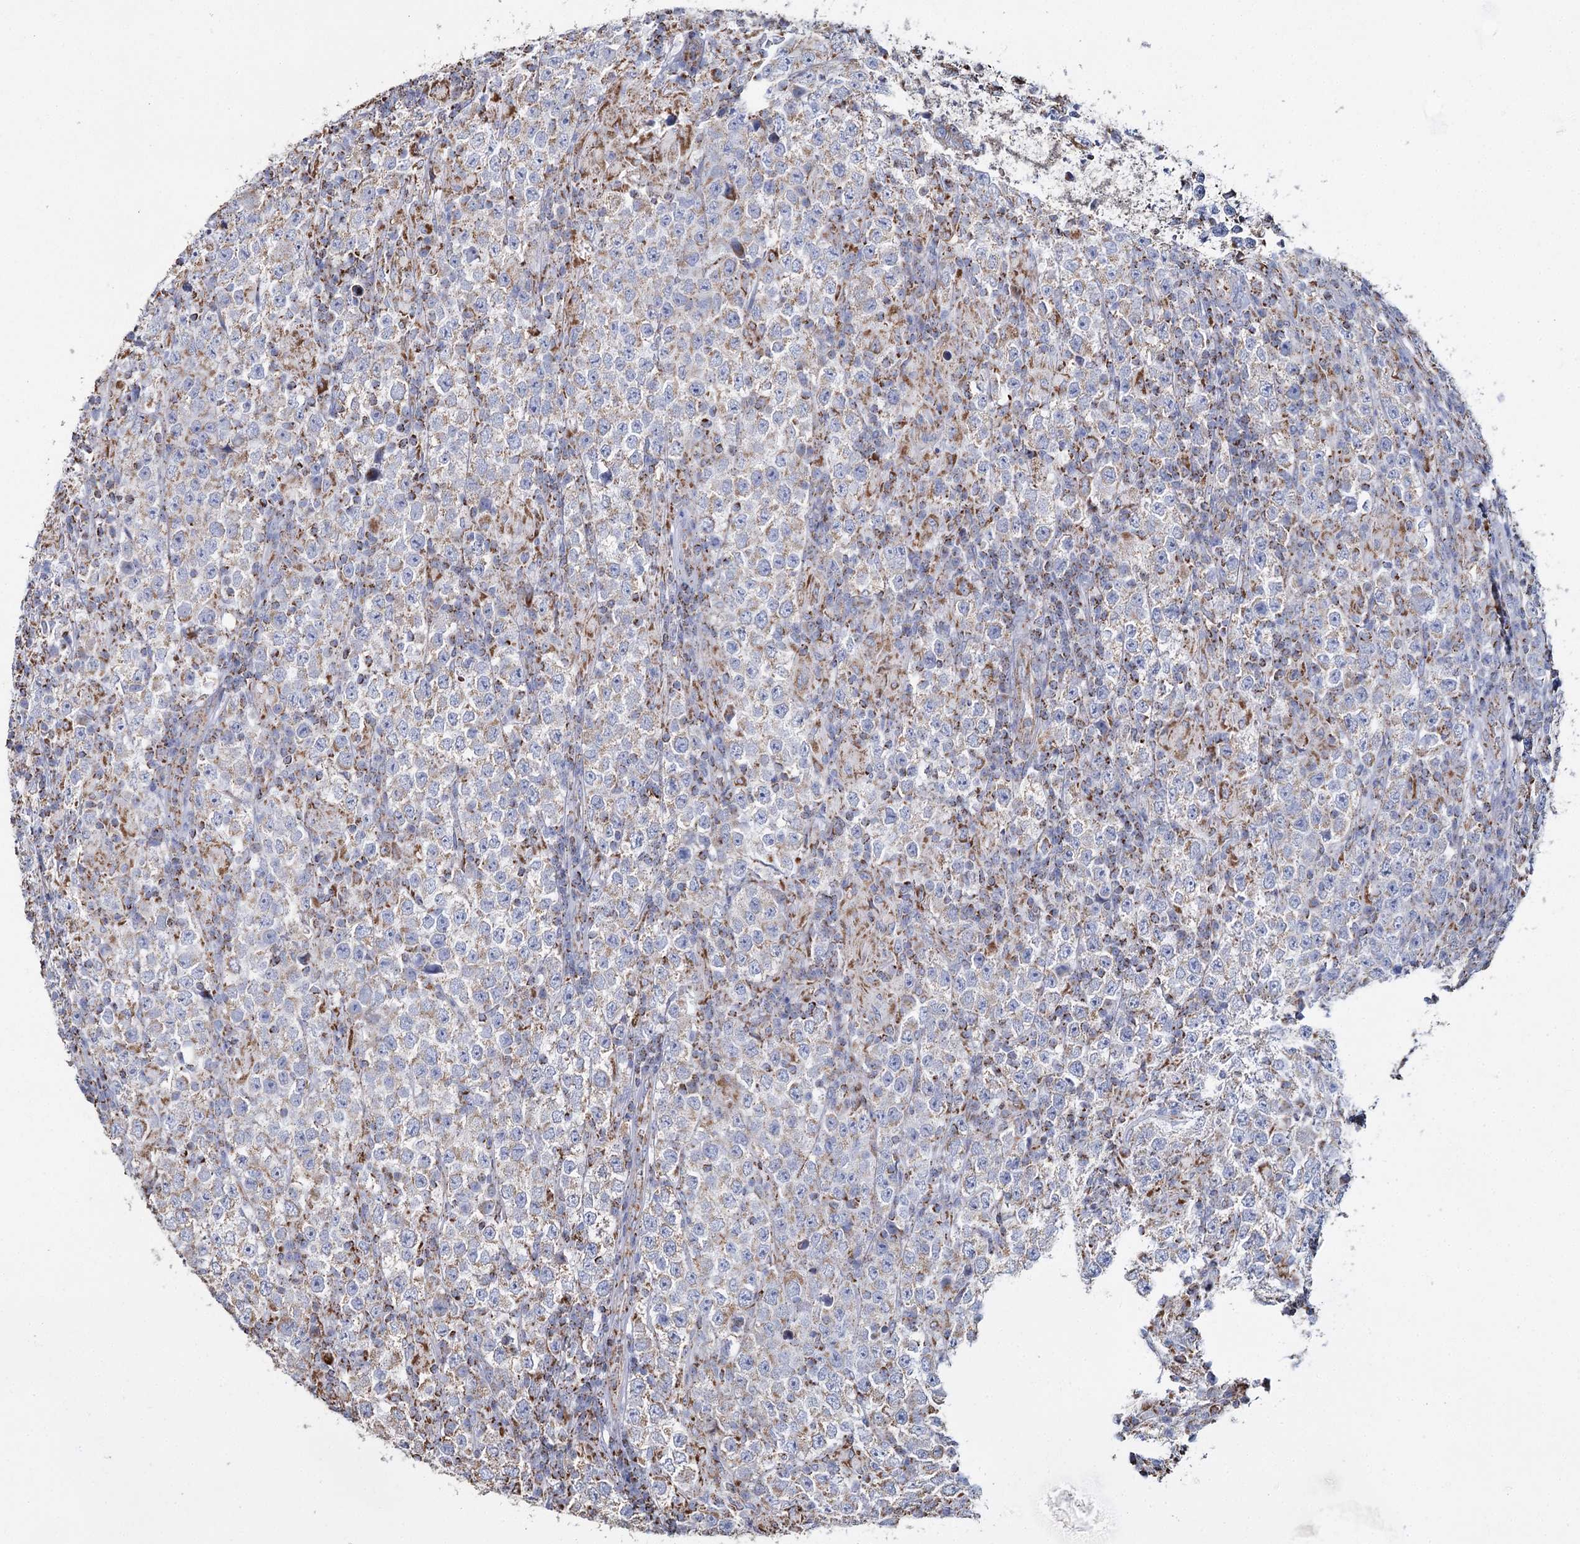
{"staining": {"intensity": "negative", "quantity": "none", "location": "none"}, "tissue": "testis cancer", "cell_type": "Tumor cells", "image_type": "cancer", "snomed": [{"axis": "morphology", "description": "Normal tissue, NOS"}, {"axis": "morphology", "description": "Urothelial carcinoma, High grade"}, {"axis": "morphology", "description": "Seminoma, NOS"}, {"axis": "morphology", "description": "Carcinoma, Embryonal, NOS"}, {"axis": "topography", "description": "Urinary bladder"}, {"axis": "topography", "description": "Testis"}], "caption": "Tumor cells are negative for brown protein staining in testis seminoma.", "gene": "MRPL44", "patient": {"sex": "male", "age": 41}}